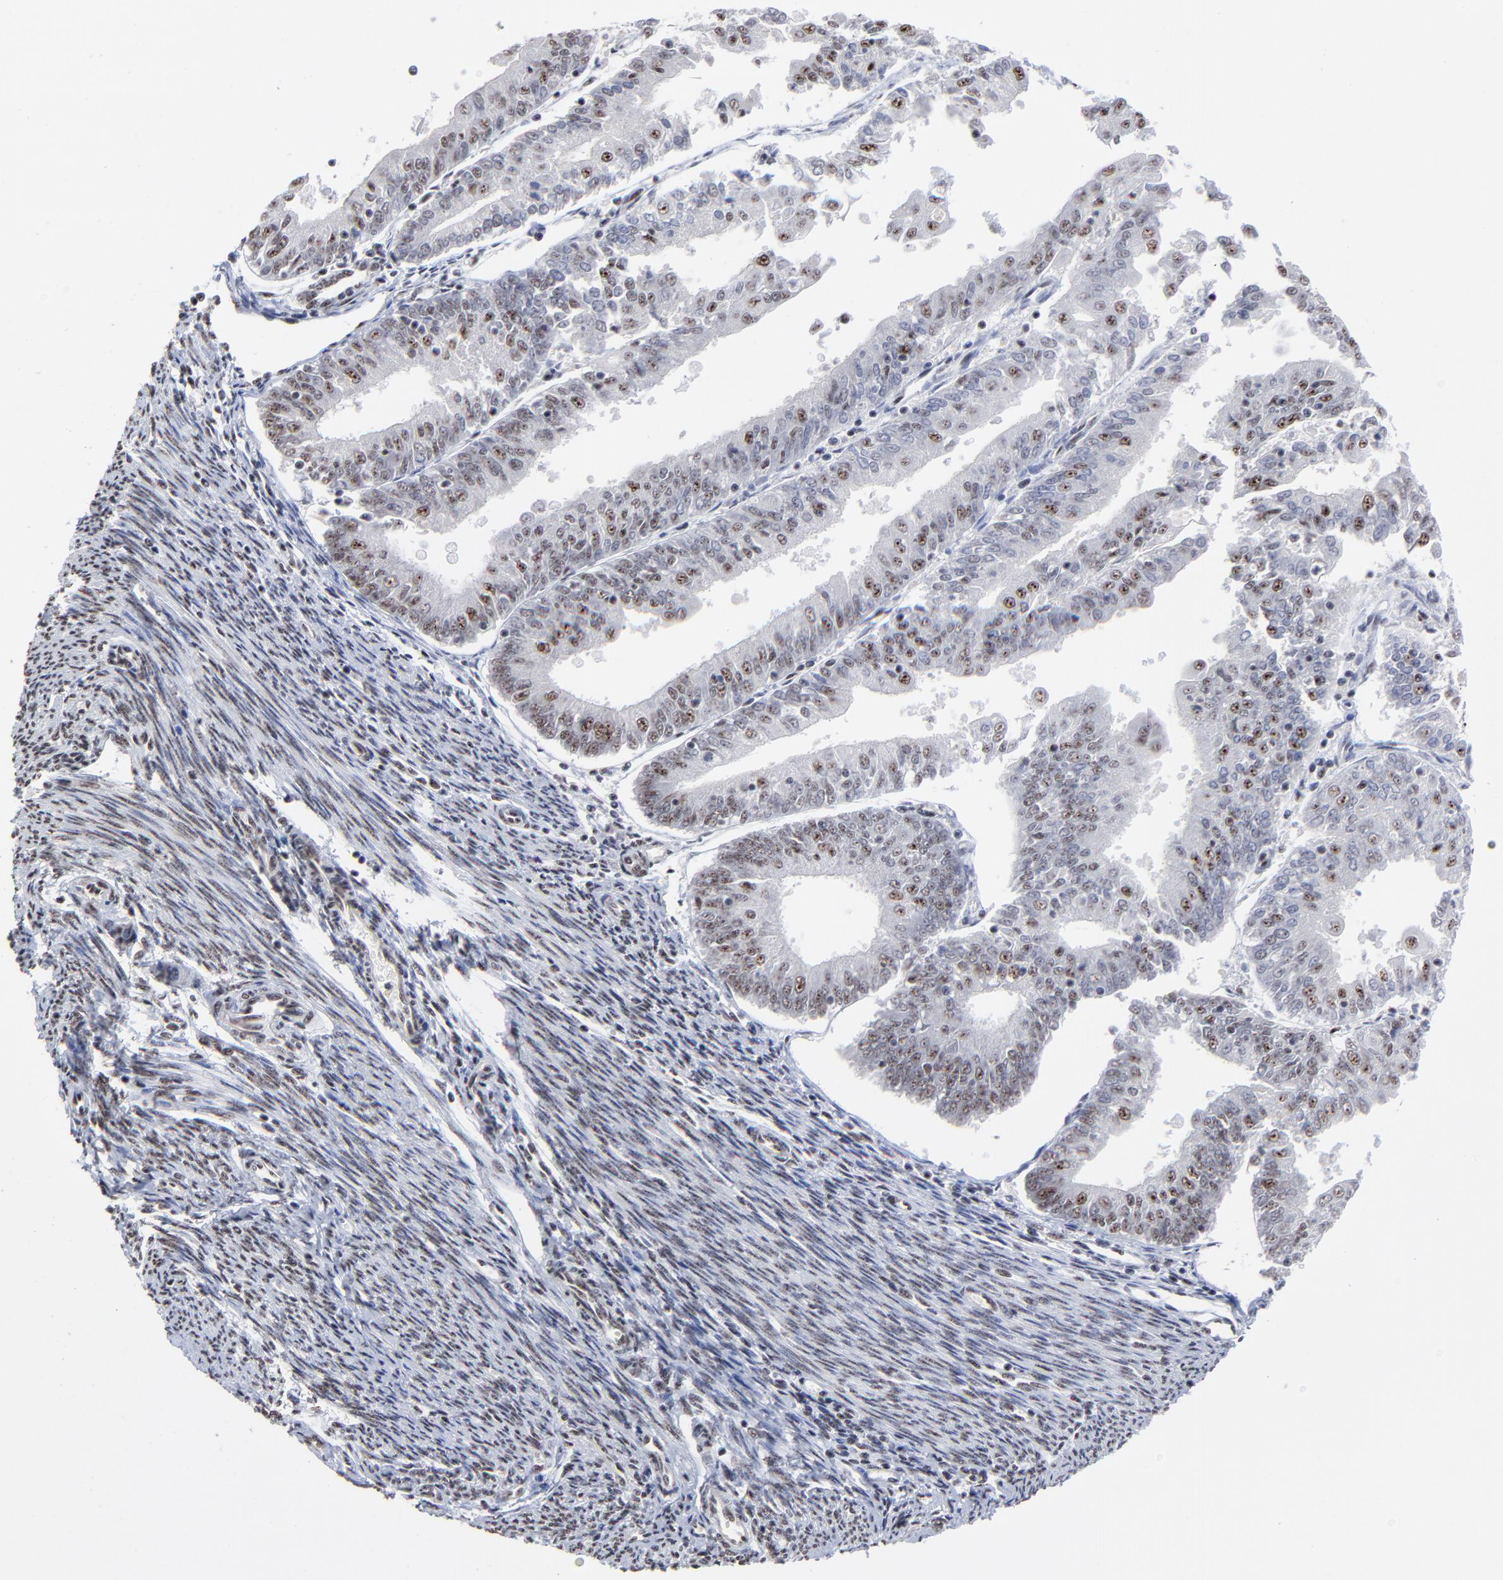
{"staining": {"intensity": "weak", "quantity": ">75%", "location": "nuclear"}, "tissue": "endometrial cancer", "cell_type": "Tumor cells", "image_type": "cancer", "snomed": [{"axis": "morphology", "description": "Adenocarcinoma, NOS"}, {"axis": "topography", "description": "Endometrium"}], "caption": "A brown stain shows weak nuclear positivity of a protein in human adenocarcinoma (endometrial) tumor cells. (brown staining indicates protein expression, while blue staining denotes nuclei).", "gene": "MBD4", "patient": {"sex": "female", "age": 79}}